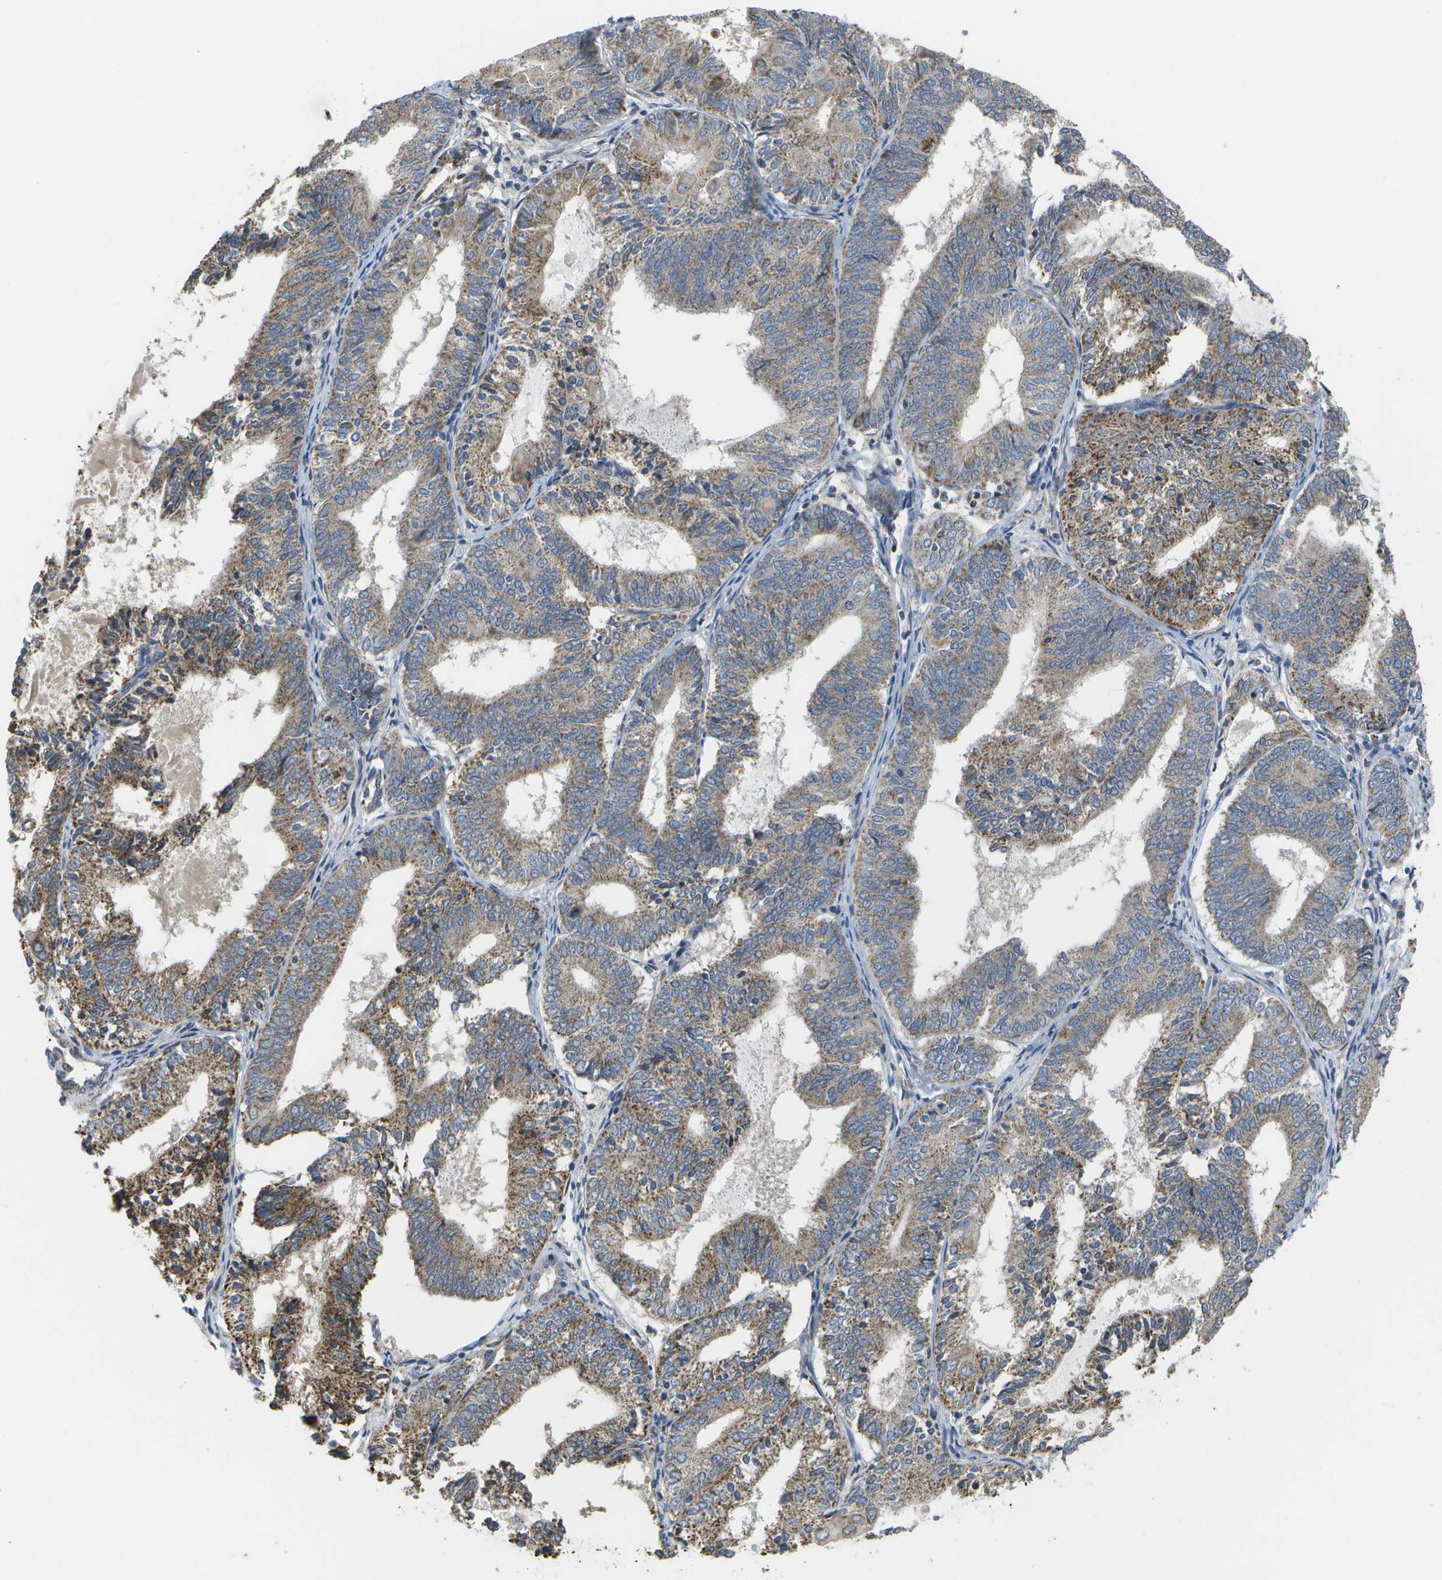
{"staining": {"intensity": "moderate", "quantity": ">75%", "location": "cytoplasmic/membranous"}, "tissue": "endometrial cancer", "cell_type": "Tumor cells", "image_type": "cancer", "snomed": [{"axis": "morphology", "description": "Adenocarcinoma, NOS"}, {"axis": "topography", "description": "Endometrium"}], "caption": "Immunohistochemical staining of human endometrial cancer (adenocarcinoma) shows medium levels of moderate cytoplasmic/membranous expression in approximately >75% of tumor cells. (DAB (3,3'-diaminobenzidine) IHC, brown staining for protein, blue staining for nuclei).", "gene": "HADHA", "patient": {"sex": "female", "age": 81}}